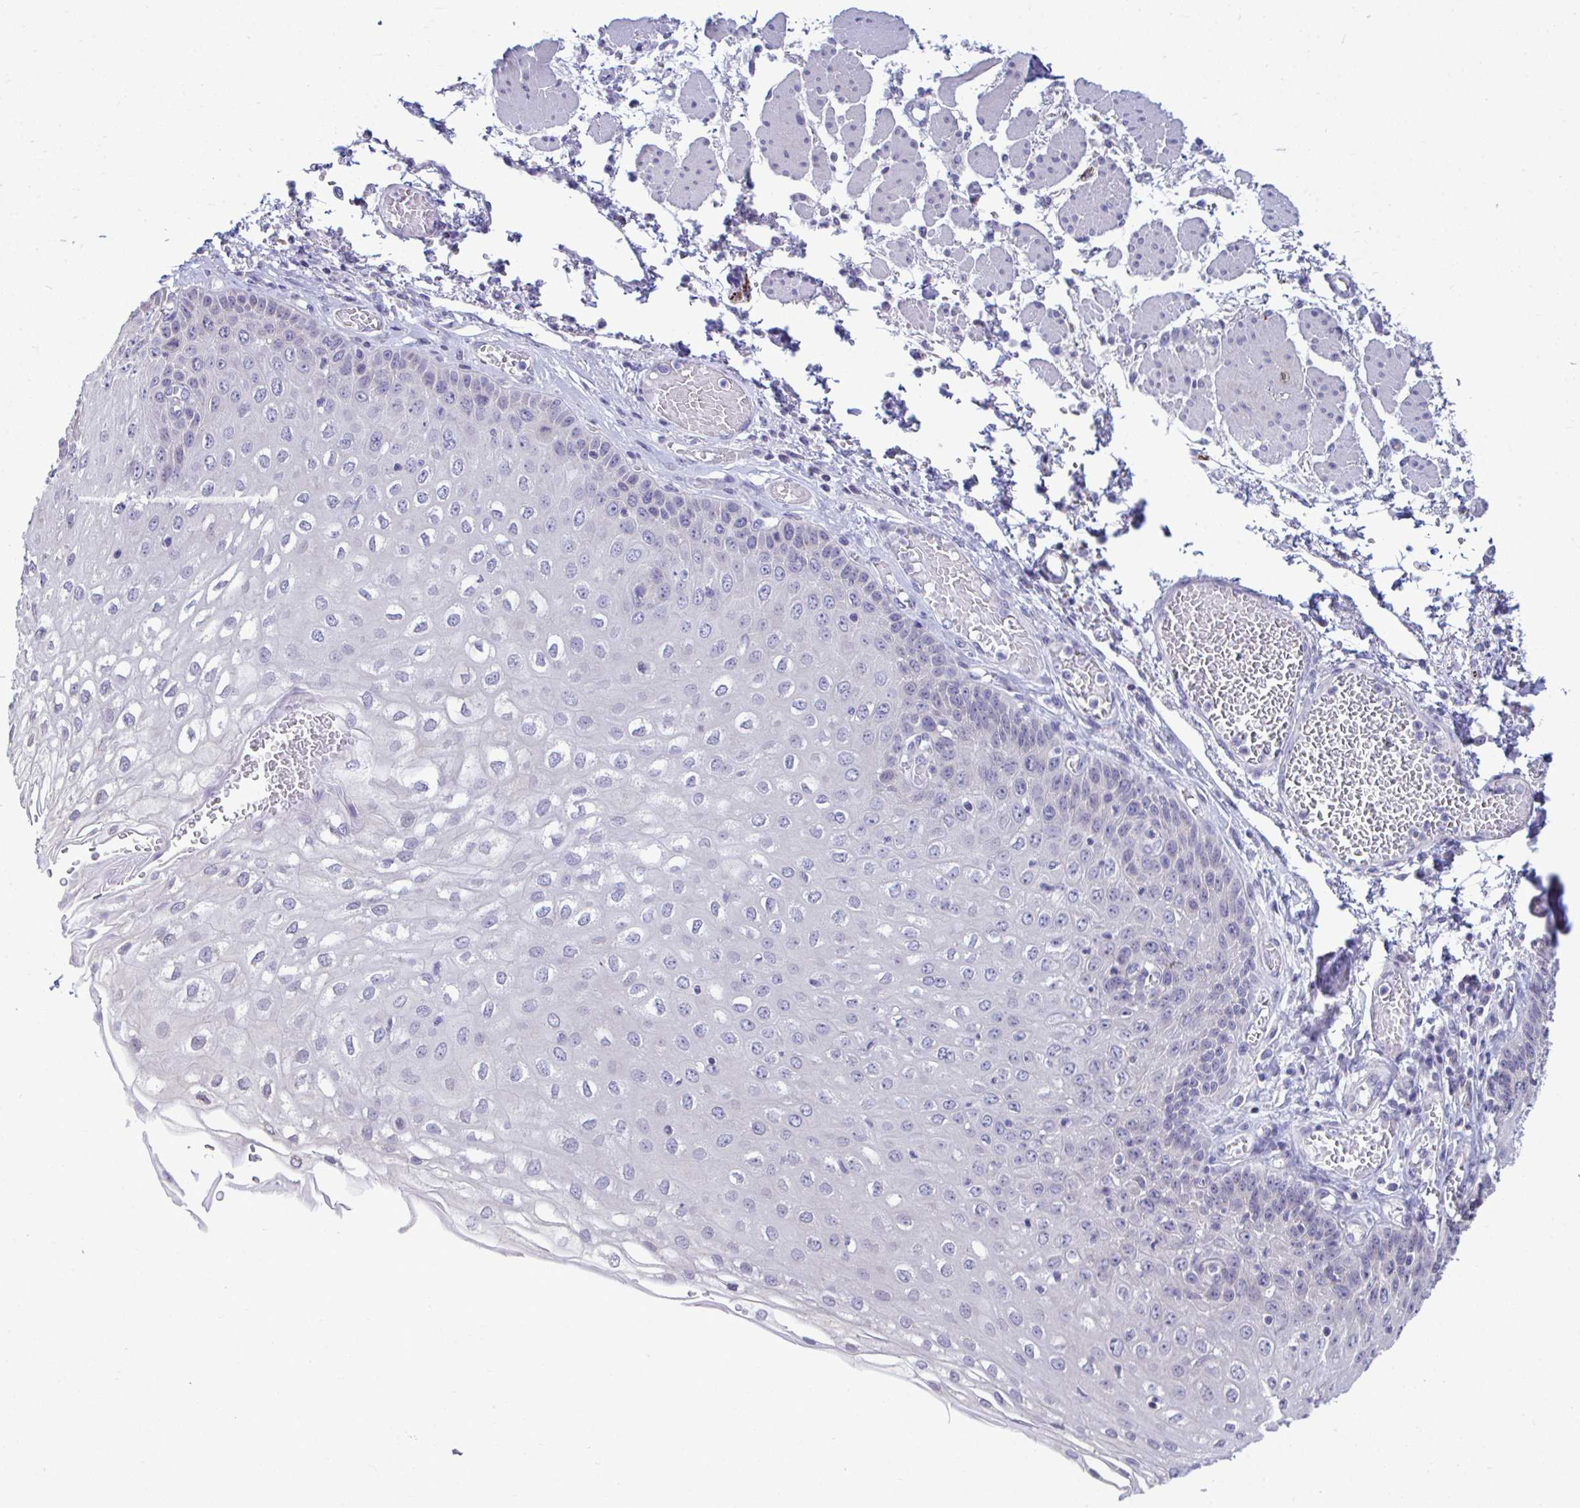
{"staining": {"intensity": "negative", "quantity": "none", "location": "none"}, "tissue": "esophagus", "cell_type": "Squamous epithelial cells", "image_type": "normal", "snomed": [{"axis": "morphology", "description": "Normal tissue, NOS"}, {"axis": "morphology", "description": "Adenocarcinoma, NOS"}, {"axis": "topography", "description": "Esophagus"}], "caption": "Immunohistochemistry (IHC) histopathology image of unremarkable esophagus: esophagus stained with DAB (3,3'-diaminobenzidine) exhibits no significant protein staining in squamous epithelial cells.", "gene": "PIGK", "patient": {"sex": "male", "age": 81}}